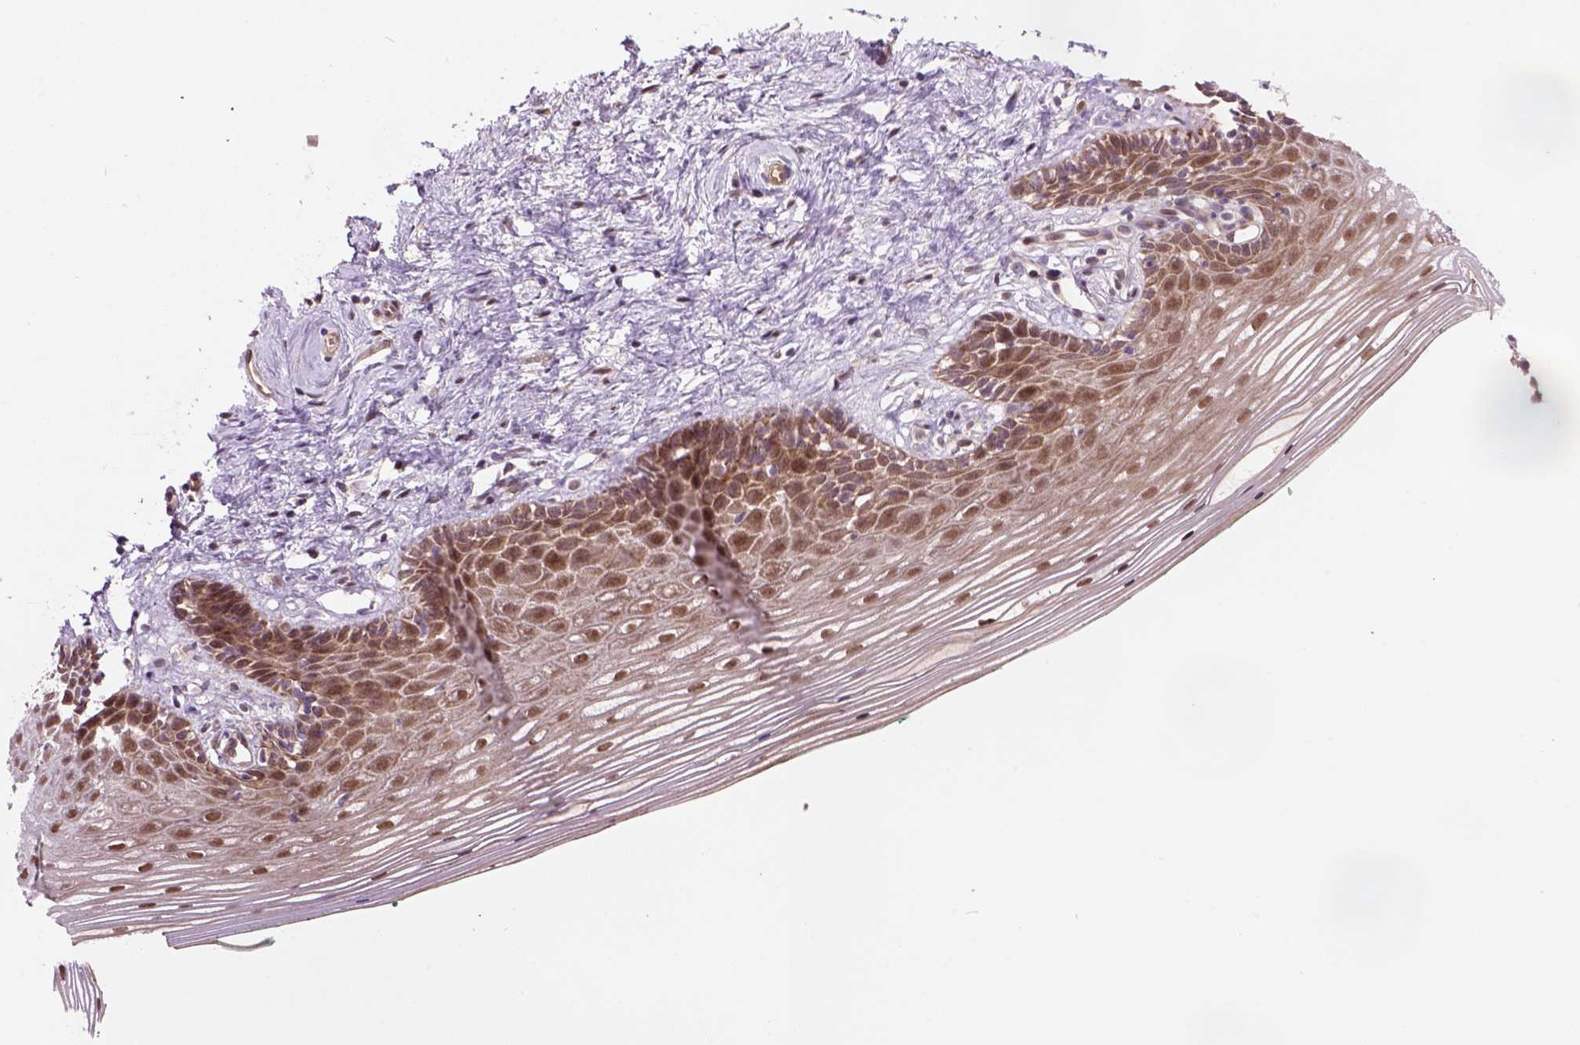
{"staining": {"intensity": "moderate", "quantity": "<25%", "location": "cytoplasmic/membranous,nuclear"}, "tissue": "vagina", "cell_type": "Squamous epithelial cells", "image_type": "normal", "snomed": [{"axis": "morphology", "description": "Normal tissue, NOS"}, {"axis": "topography", "description": "Vagina"}], "caption": "This micrograph shows immunohistochemistry staining of unremarkable human vagina, with low moderate cytoplasmic/membranous,nuclear positivity in about <25% of squamous epithelial cells.", "gene": "PSMD11", "patient": {"sex": "female", "age": 42}}